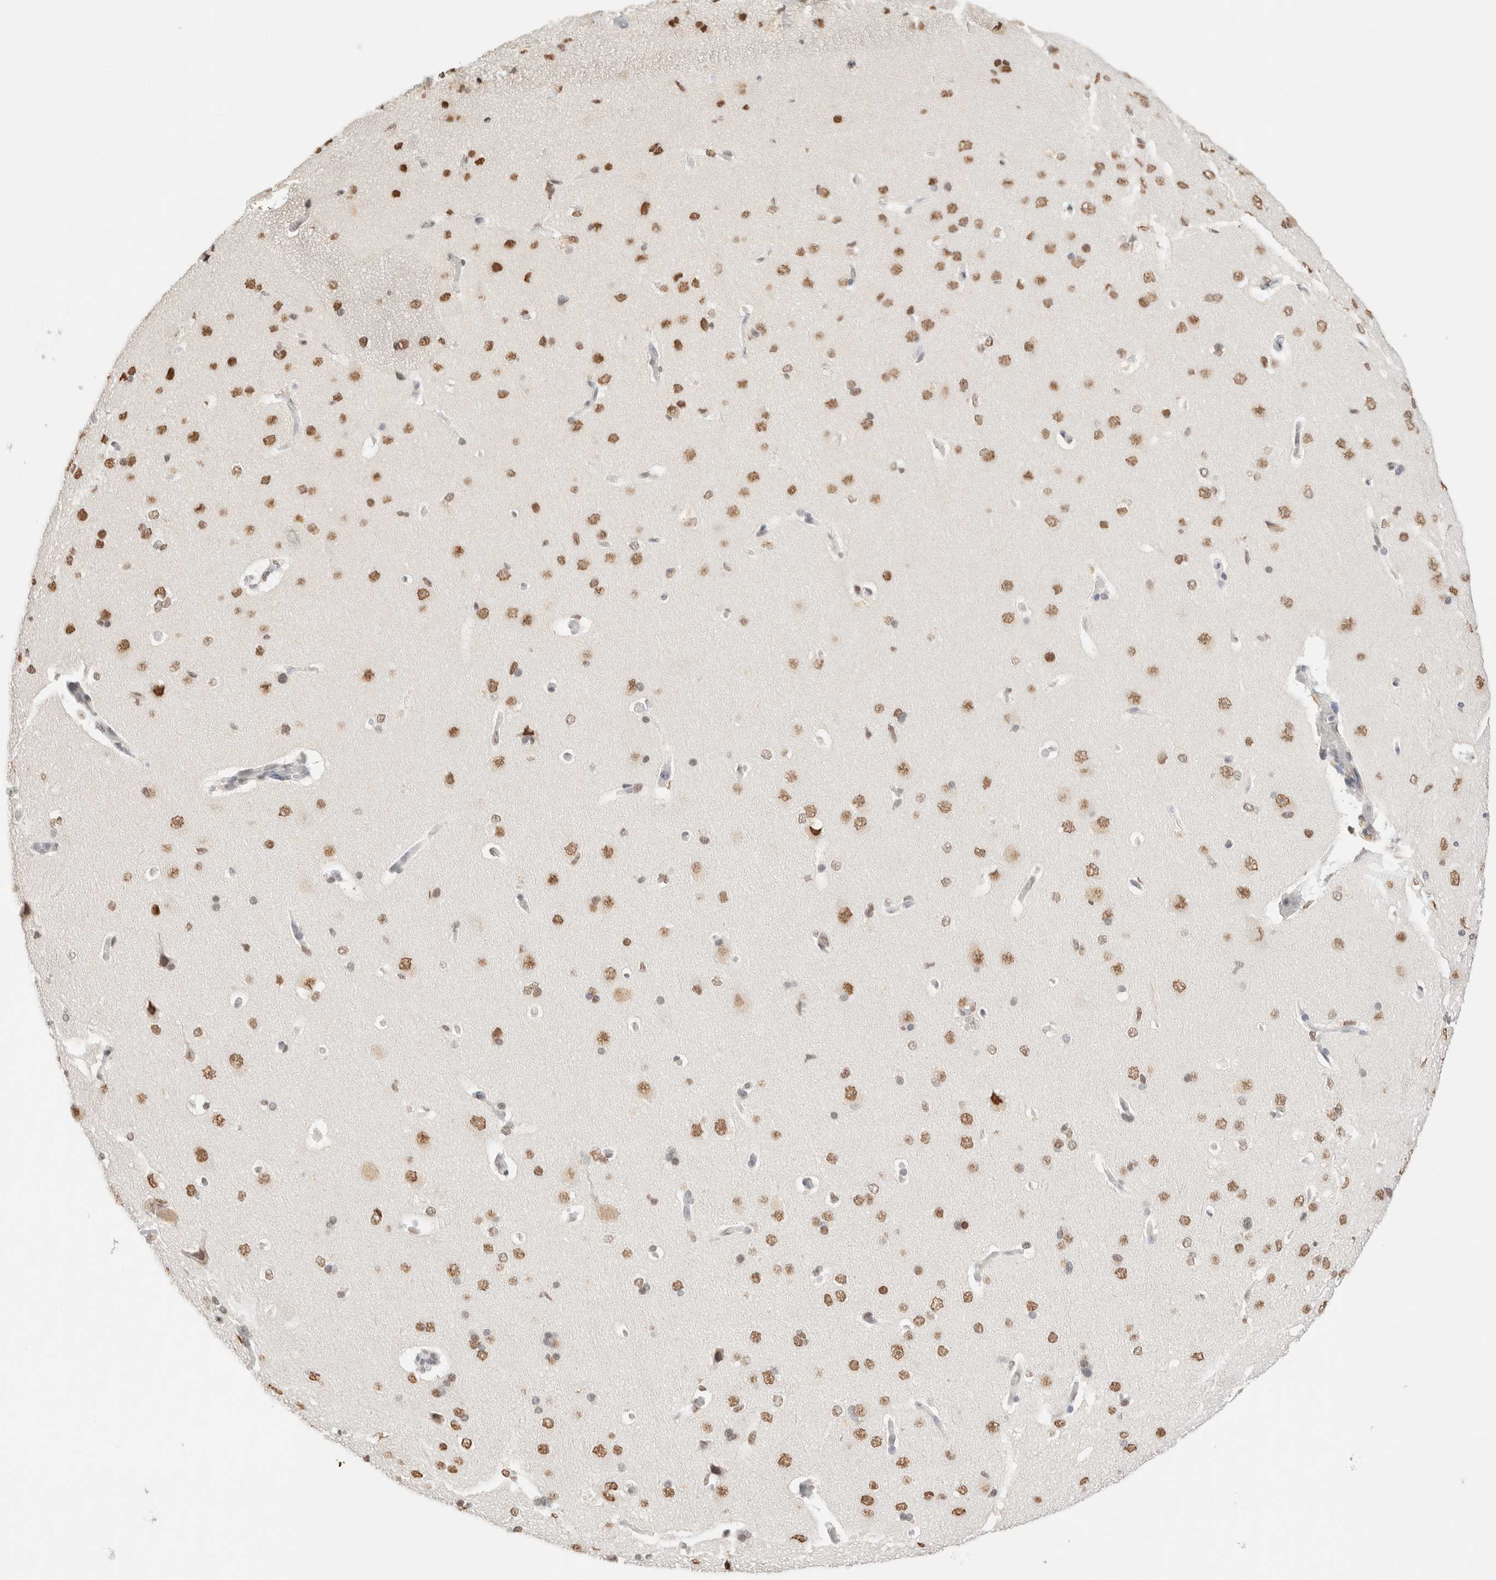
{"staining": {"intensity": "moderate", "quantity": ">75%", "location": "nuclear"}, "tissue": "cerebral cortex", "cell_type": "Endothelial cells", "image_type": "normal", "snomed": [{"axis": "morphology", "description": "Normal tissue, NOS"}, {"axis": "topography", "description": "Cerebral cortex"}], "caption": "The immunohistochemical stain highlights moderate nuclear staining in endothelial cells of normal cerebral cortex. Immunohistochemistry stains the protein of interest in brown and the nuclei are stained blue.", "gene": "SUPT3H", "patient": {"sex": "male", "age": 62}}